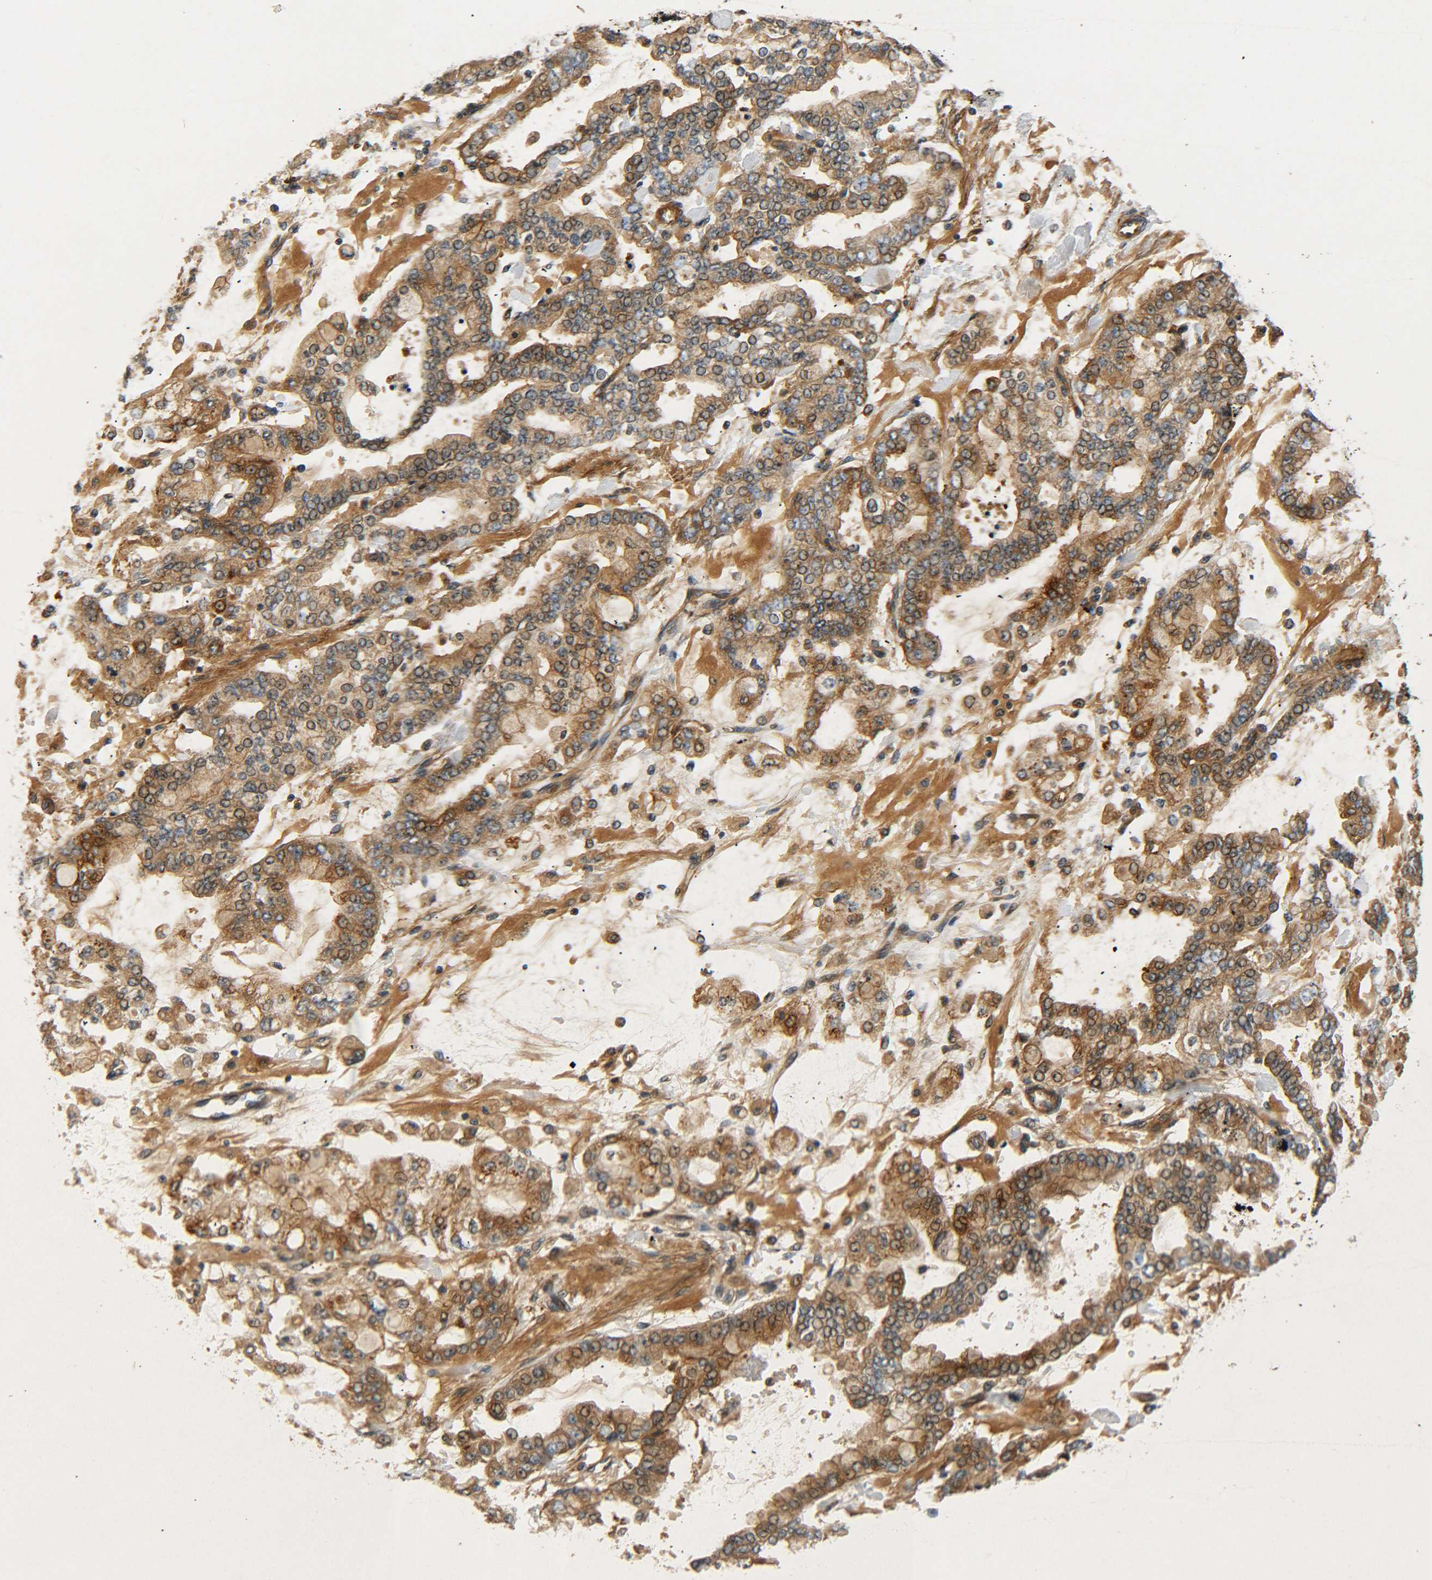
{"staining": {"intensity": "moderate", "quantity": ">75%", "location": "cytoplasmic/membranous"}, "tissue": "stomach cancer", "cell_type": "Tumor cells", "image_type": "cancer", "snomed": [{"axis": "morphology", "description": "Normal tissue, NOS"}, {"axis": "morphology", "description": "Adenocarcinoma, NOS"}, {"axis": "topography", "description": "Stomach, upper"}, {"axis": "topography", "description": "Stomach"}], "caption": "Approximately >75% of tumor cells in human stomach cancer demonstrate moderate cytoplasmic/membranous protein staining as visualized by brown immunohistochemical staining.", "gene": "LRCH3", "patient": {"sex": "male", "age": 76}}